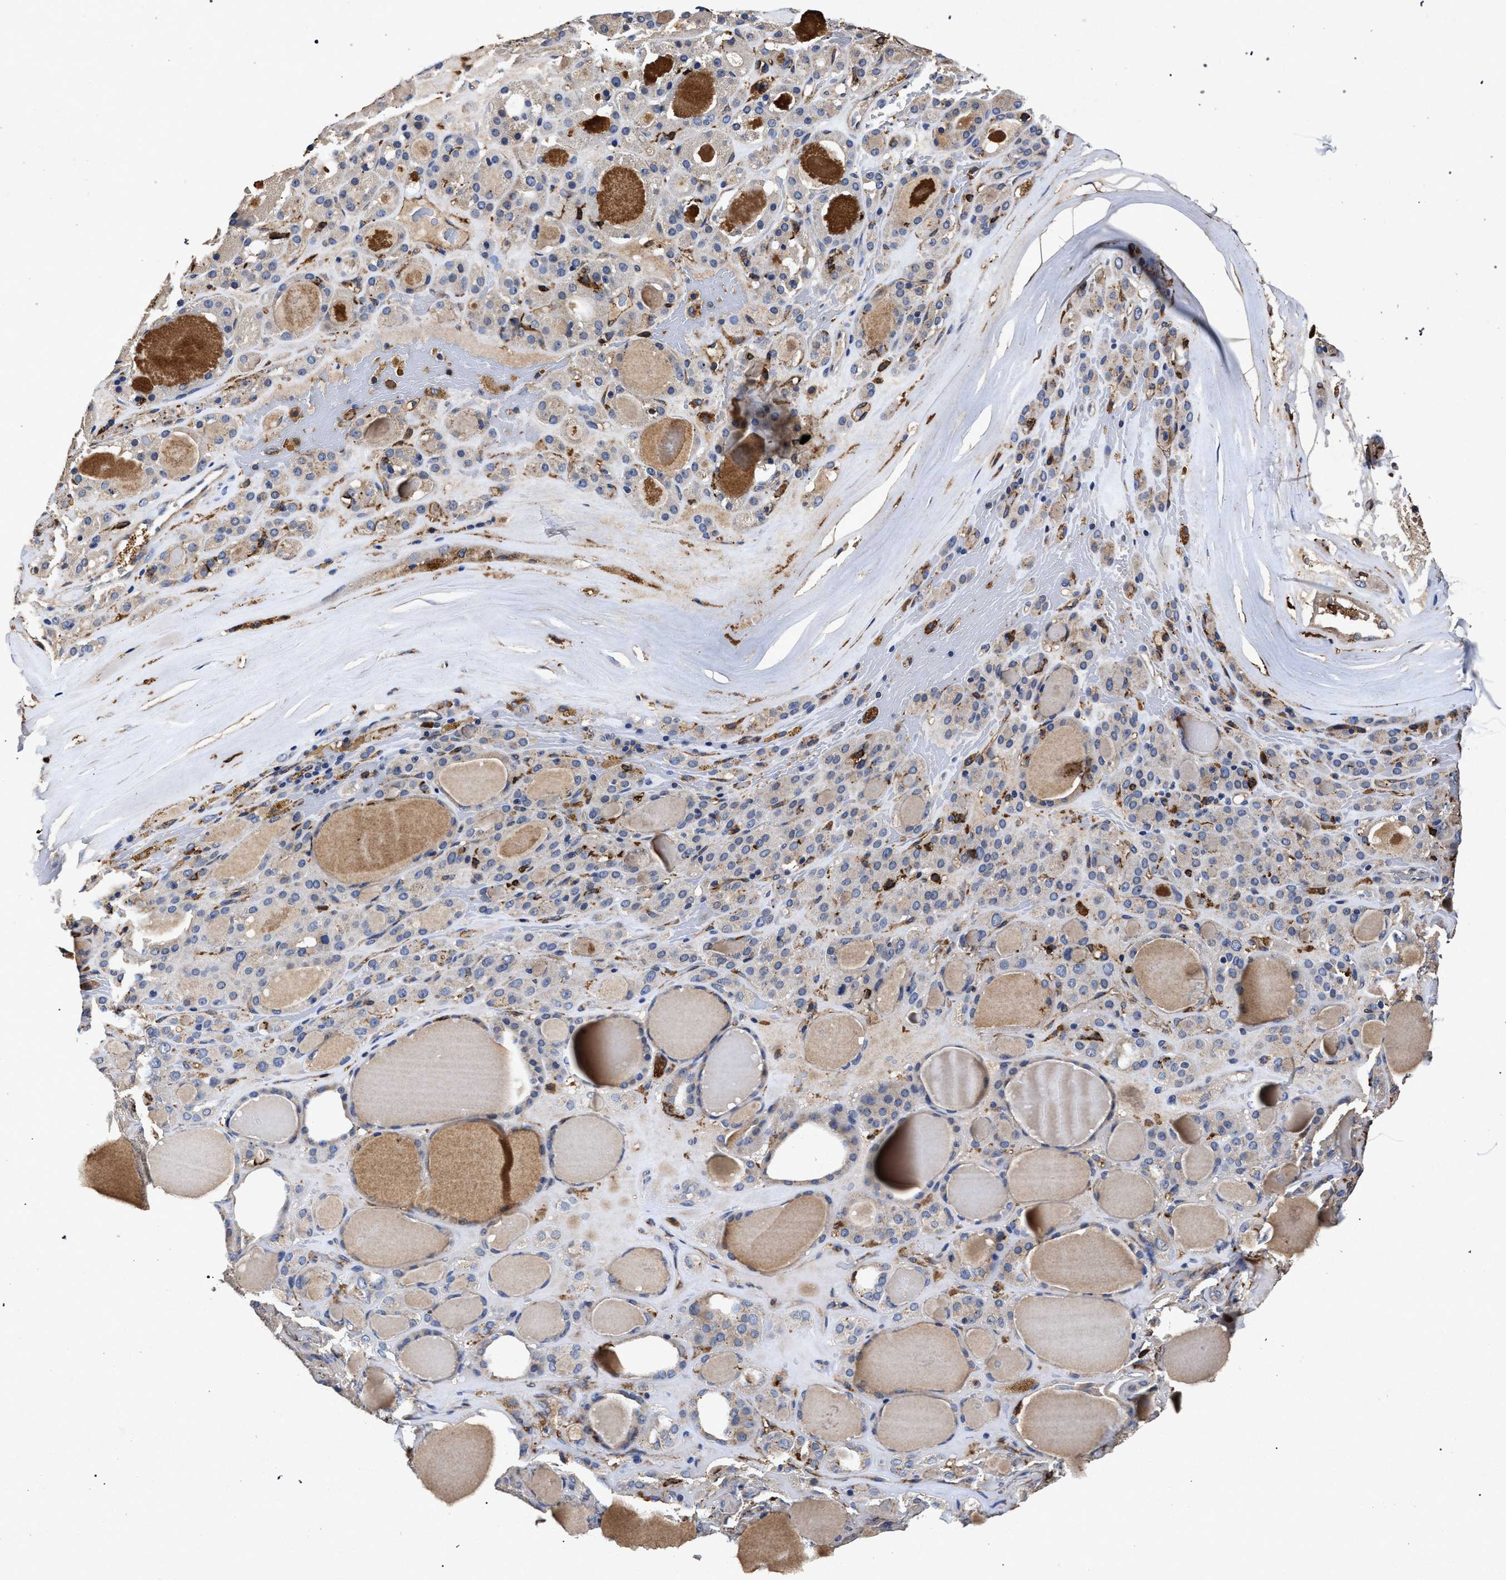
{"staining": {"intensity": "moderate", "quantity": "<25%", "location": "cytoplasmic/membranous"}, "tissue": "thyroid gland", "cell_type": "Glandular cells", "image_type": "normal", "snomed": [{"axis": "morphology", "description": "Normal tissue, NOS"}, {"axis": "morphology", "description": "Carcinoma, NOS"}, {"axis": "topography", "description": "Thyroid gland"}], "caption": "A photomicrograph showing moderate cytoplasmic/membranous staining in approximately <25% of glandular cells in normal thyroid gland, as visualized by brown immunohistochemical staining.", "gene": "MARCKS", "patient": {"sex": "female", "age": 86}}